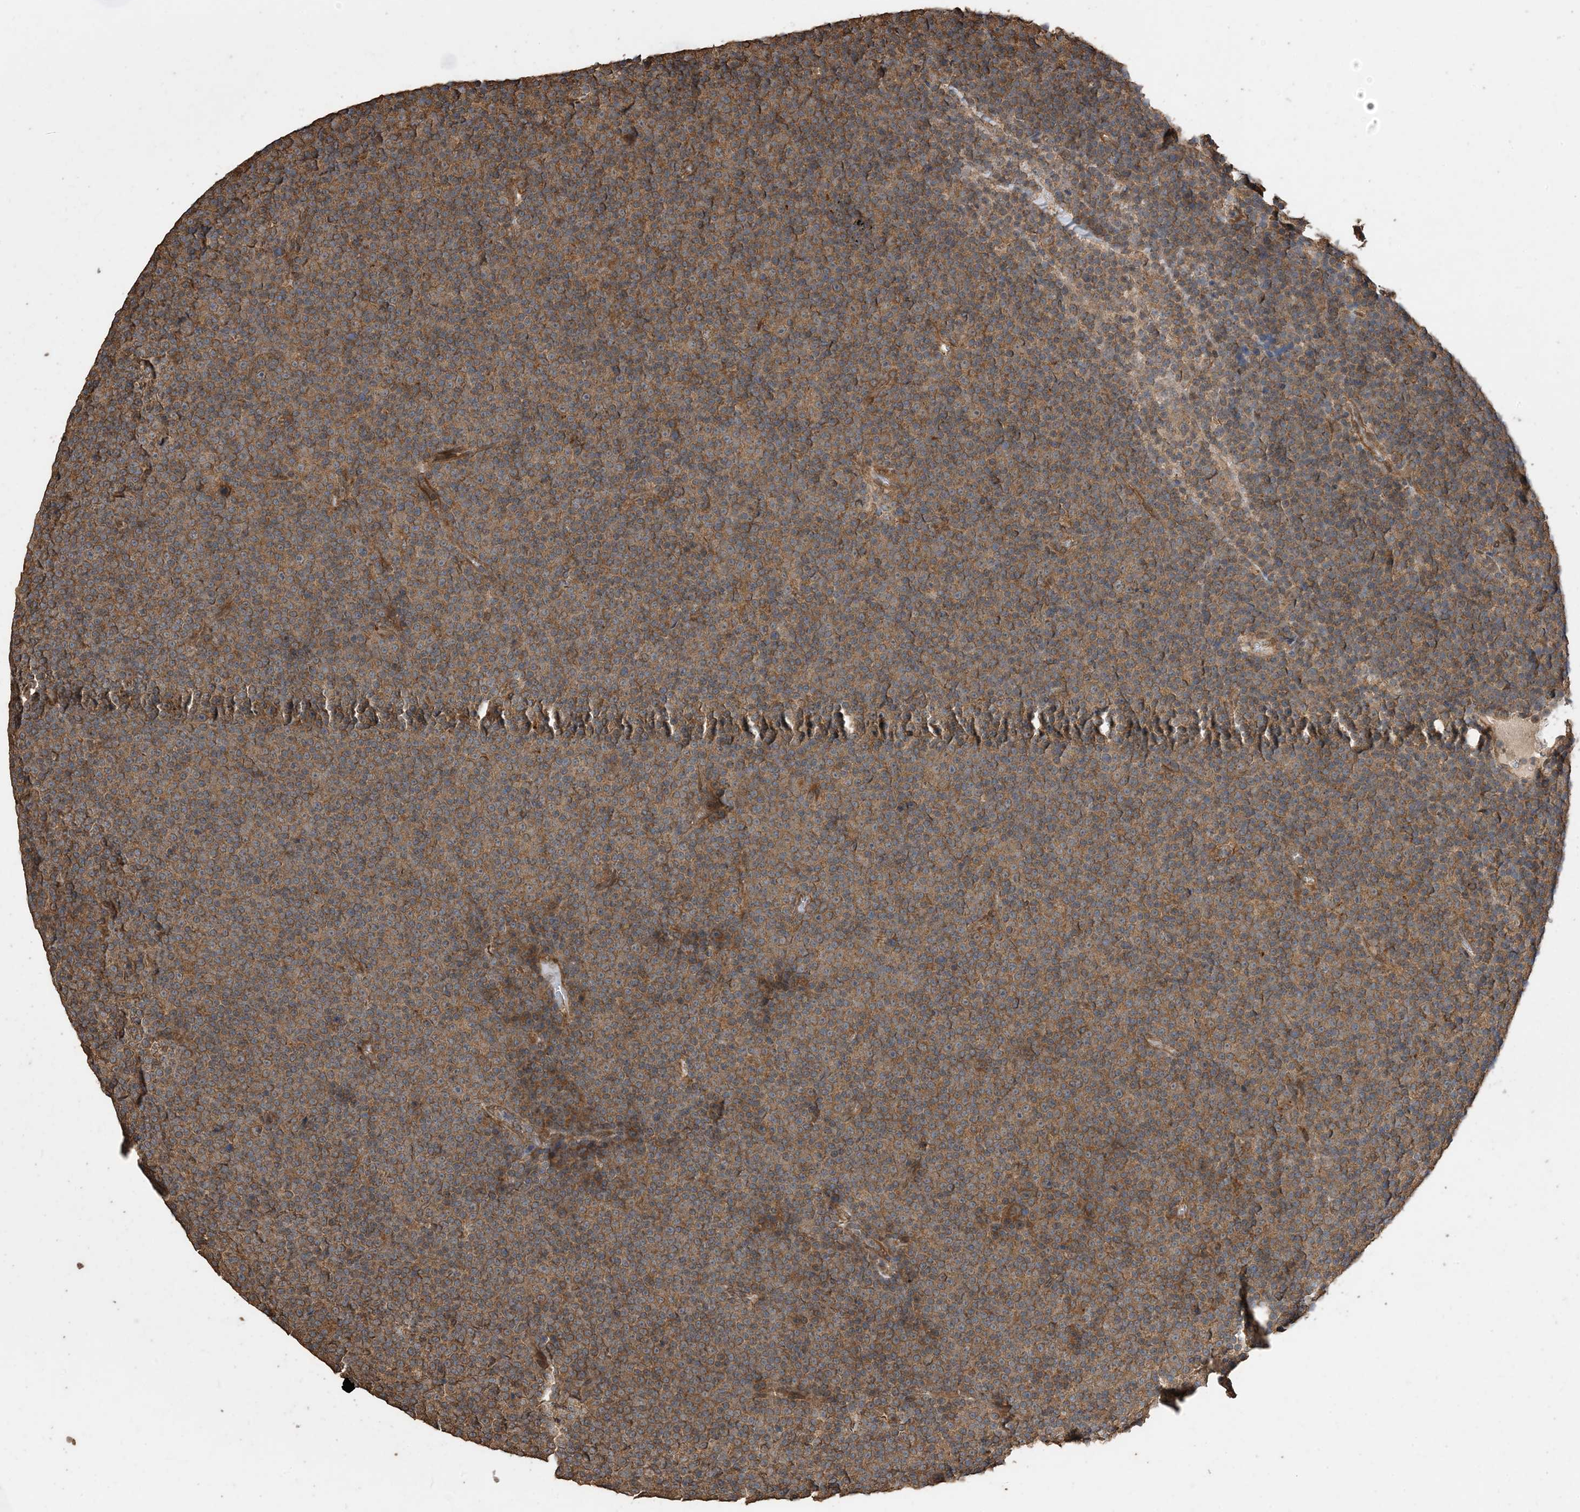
{"staining": {"intensity": "moderate", "quantity": ">75%", "location": "cytoplasmic/membranous"}, "tissue": "lymphoma", "cell_type": "Tumor cells", "image_type": "cancer", "snomed": [{"axis": "morphology", "description": "Malignant lymphoma, non-Hodgkin's type, Low grade"}, {"axis": "topography", "description": "Lymph node"}], "caption": "Tumor cells reveal moderate cytoplasmic/membranous staining in about >75% of cells in lymphoma.", "gene": "ZKSCAN5", "patient": {"sex": "female", "age": 67}}